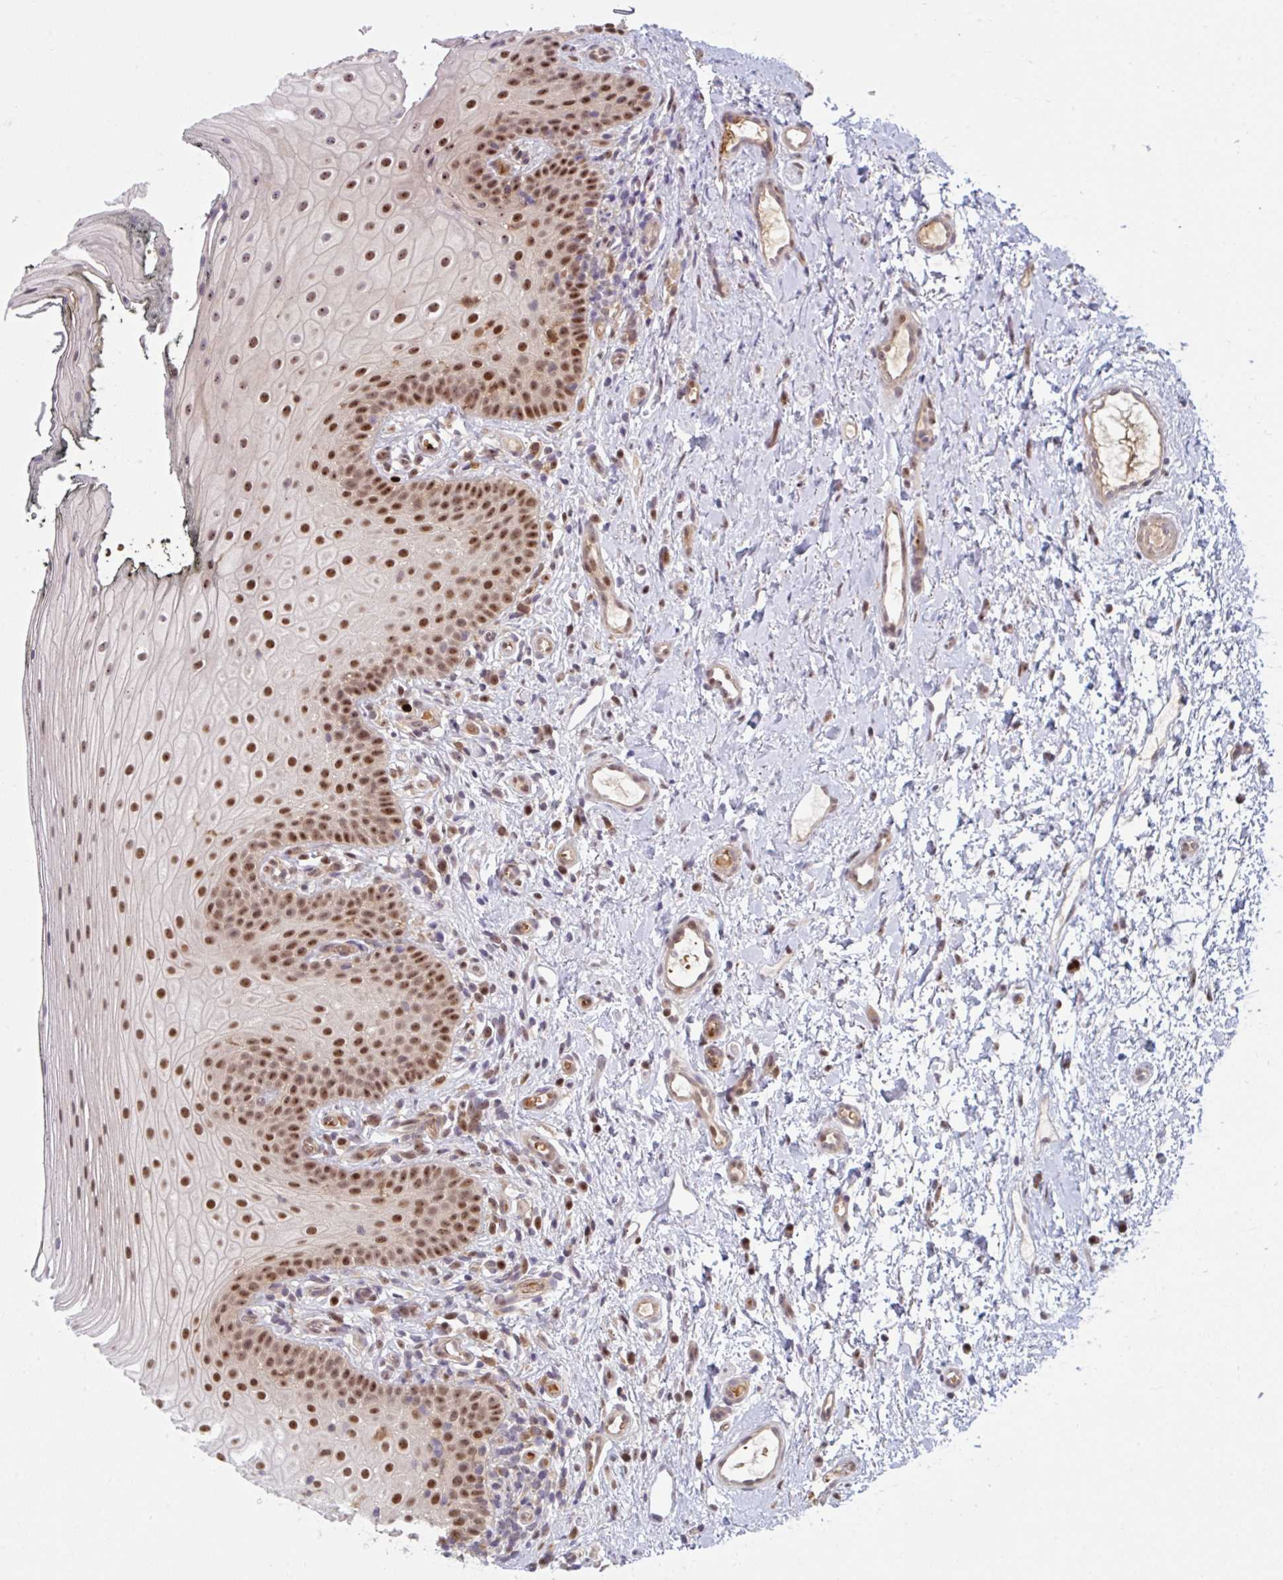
{"staining": {"intensity": "strong", "quantity": "25%-75%", "location": "nuclear"}, "tissue": "oral mucosa", "cell_type": "Squamous epithelial cells", "image_type": "normal", "snomed": [{"axis": "morphology", "description": "Normal tissue, NOS"}, {"axis": "topography", "description": "Oral tissue"}], "caption": "Oral mucosa stained for a protein (brown) displays strong nuclear positive positivity in about 25%-75% of squamous epithelial cells.", "gene": "HMBS", "patient": {"sex": "male", "age": 75}}